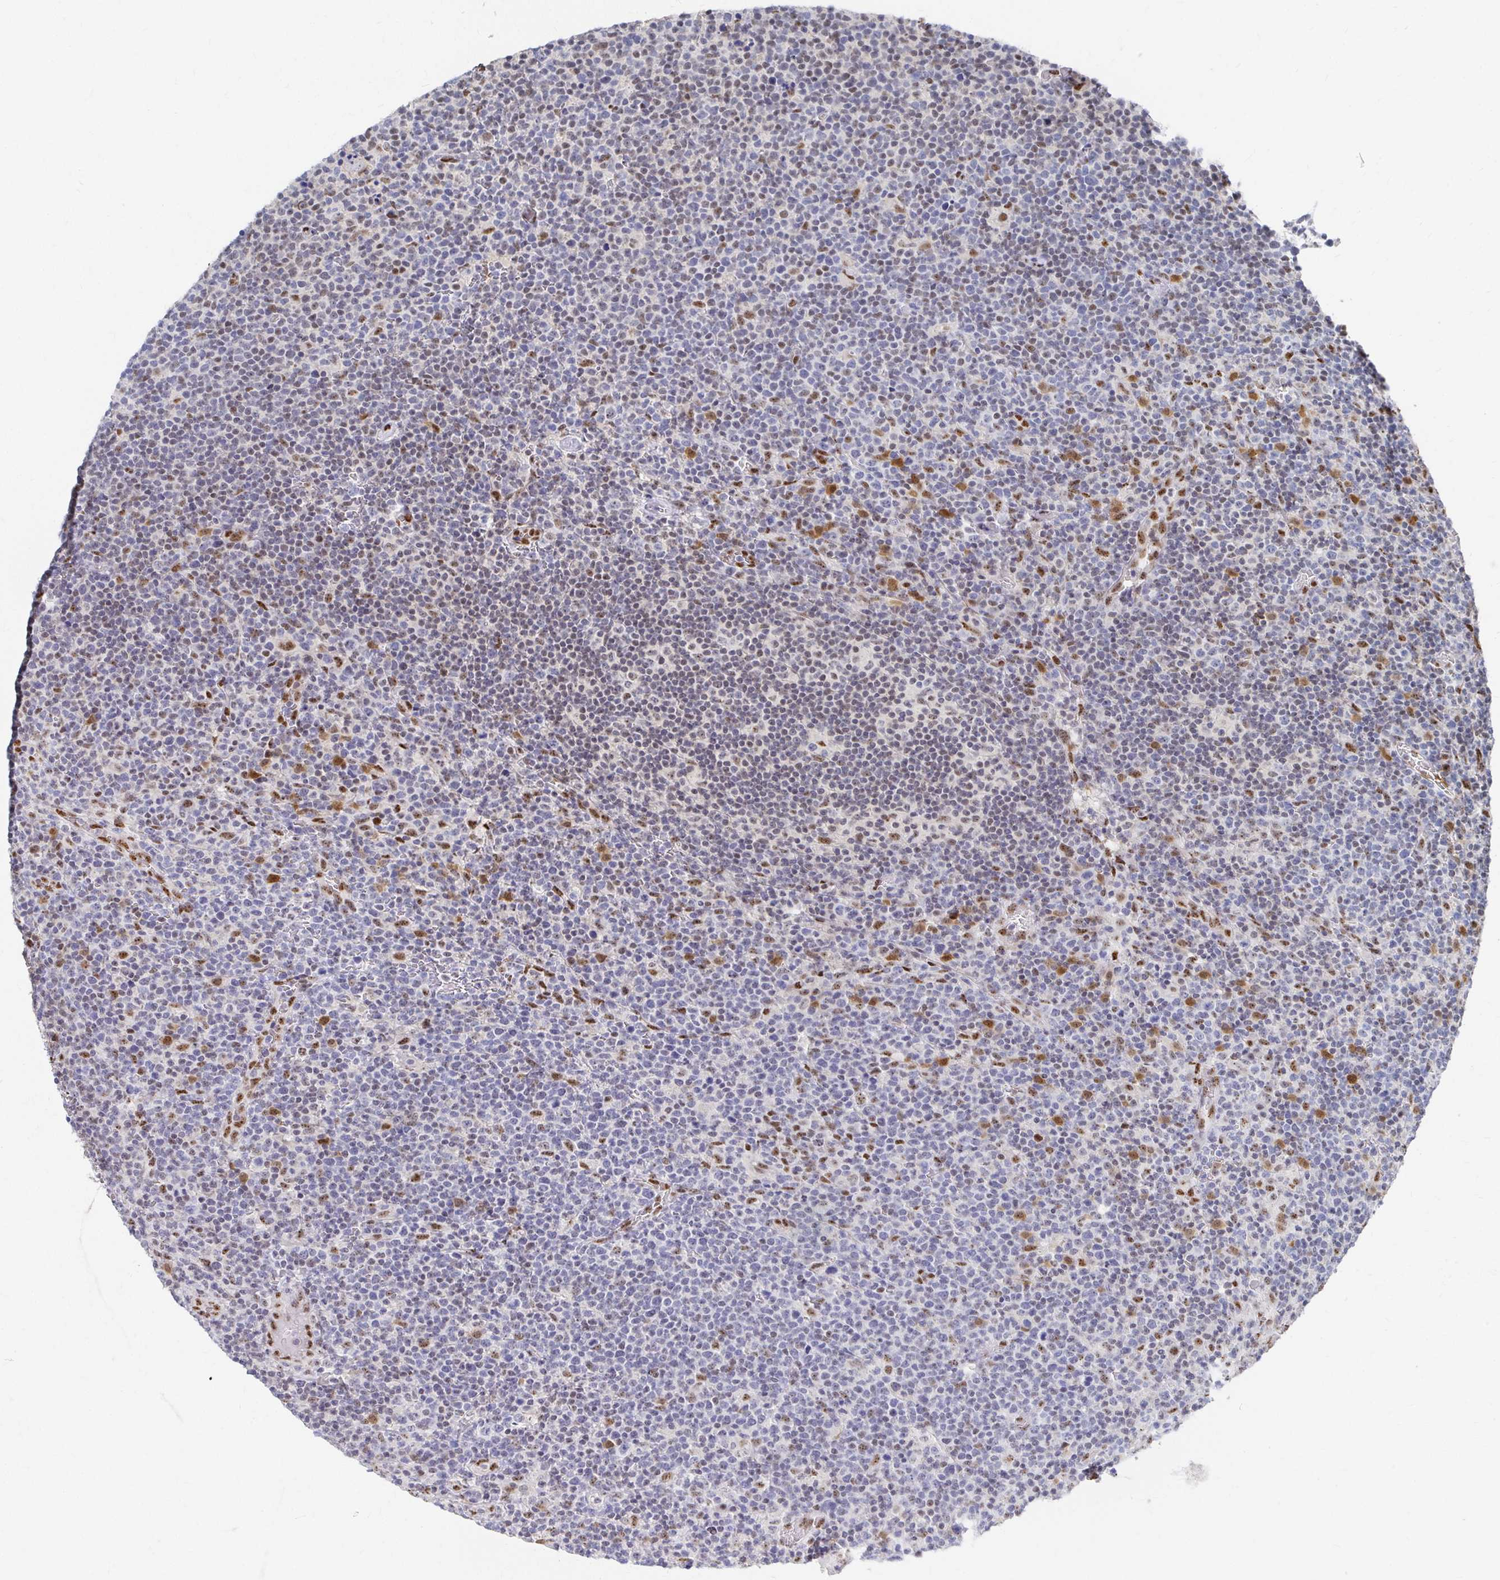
{"staining": {"intensity": "moderate", "quantity": "<25%", "location": "nuclear"}, "tissue": "lymphoma", "cell_type": "Tumor cells", "image_type": "cancer", "snomed": [{"axis": "morphology", "description": "Malignant lymphoma, non-Hodgkin's type, High grade"}, {"axis": "topography", "description": "Lymph node"}], "caption": "Lymphoma tissue exhibits moderate nuclear positivity in about <25% of tumor cells, visualized by immunohistochemistry.", "gene": "CLIC3", "patient": {"sex": "male", "age": 61}}